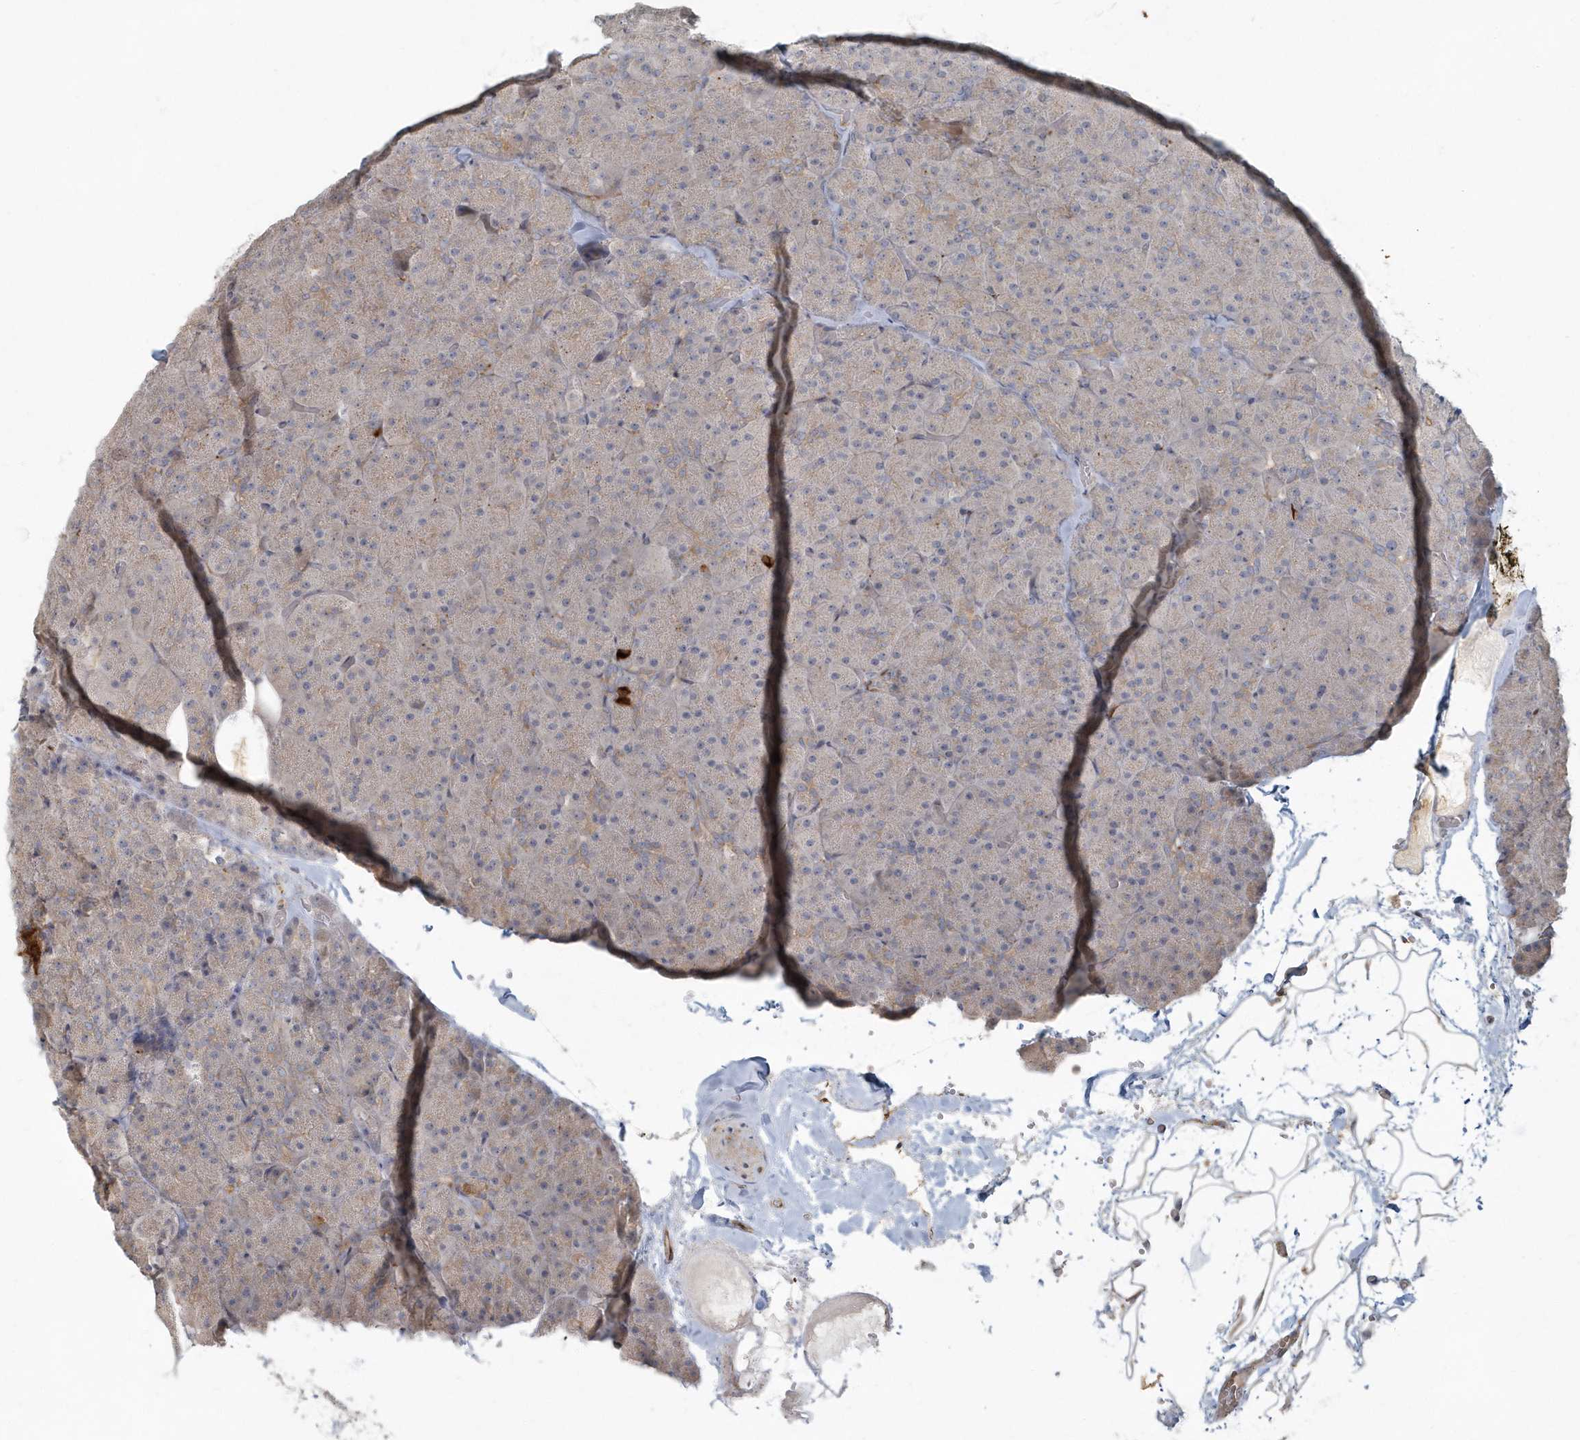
{"staining": {"intensity": "weak", "quantity": "25%-75%", "location": "cytoplasmic/membranous"}, "tissue": "pancreas", "cell_type": "Exocrine glandular cells", "image_type": "normal", "snomed": [{"axis": "morphology", "description": "Normal tissue, NOS"}, {"axis": "topography", "description": "Pancreas"}], "caption": "This micrograph demonstrates unremarkable pancreas stained with IHC to label a protein in brown. The cytoplasmic/membranous of exocrine glandular cells show weak positivity for the protein. Nuclei are counter-stained blue.", "gene": "ARHGEF38", "patient": {"sex": "male", "age": 36}}